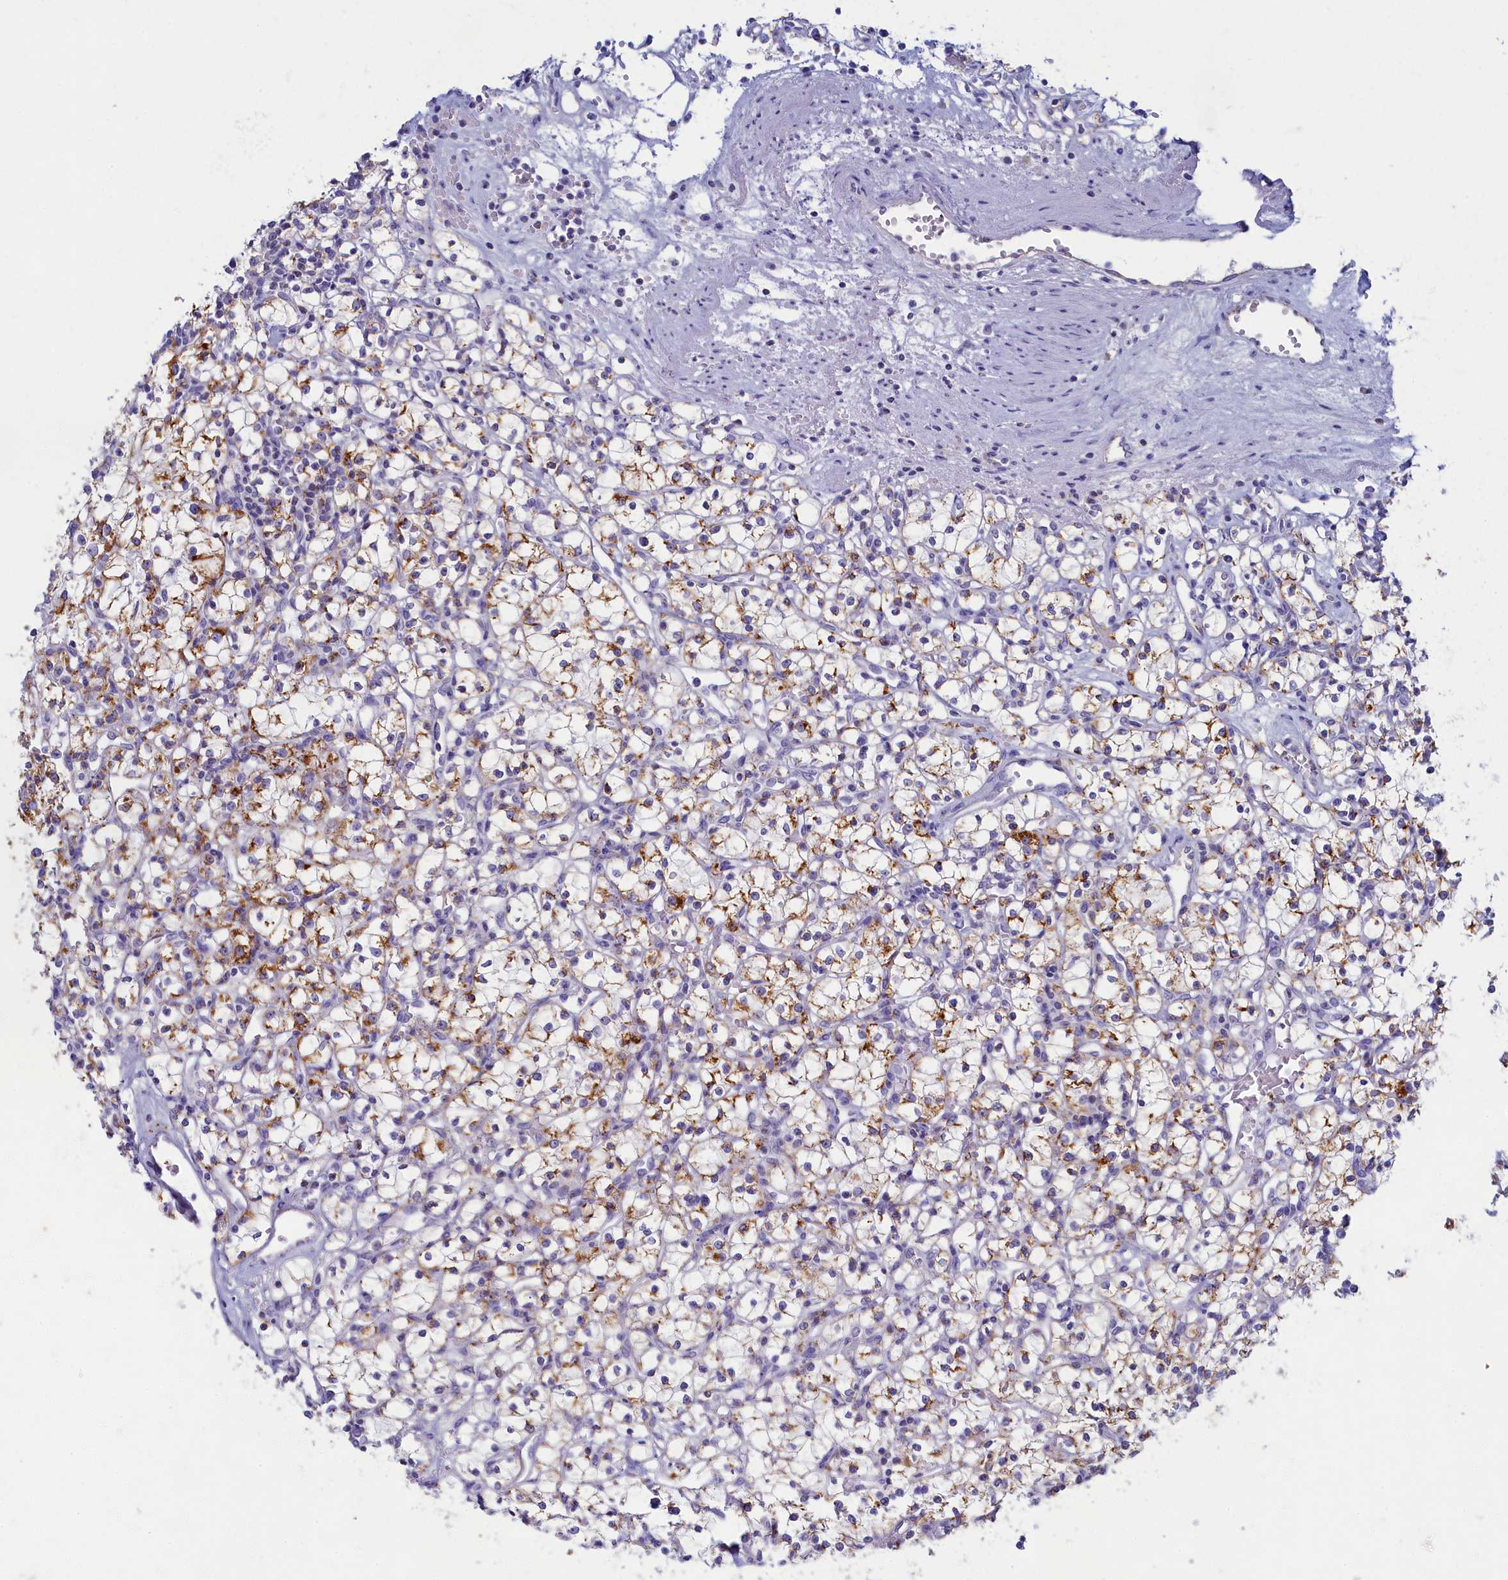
{"staining": {"intensity": "strong", "quantity": ">75%", "location": "cytoplasmic/membranous"}, "tissue": "renal cancer", "cell_type": "Tumor cells", "image_type": "cancer", "snomed": [{"axis": "morphology", "description": "Adenocarcinoma, NOS"}, {"axis": "topography", "description": "Kidney"}], "caption": "Adenocarcinoma (renal) tissue exhibits strong cytoplasmic/membranous expression in approximately >75% of tumor cells, visualized by immunohistochemistry. The protein of interest is stained brown, and the nuclei are stained in blue (DAB (3,3'-diaminobenzidine) IHC with brightfield microscopy, high magnification).", "gene": "OCIAD2", "patient": {"sex": "female", "age": 59}}